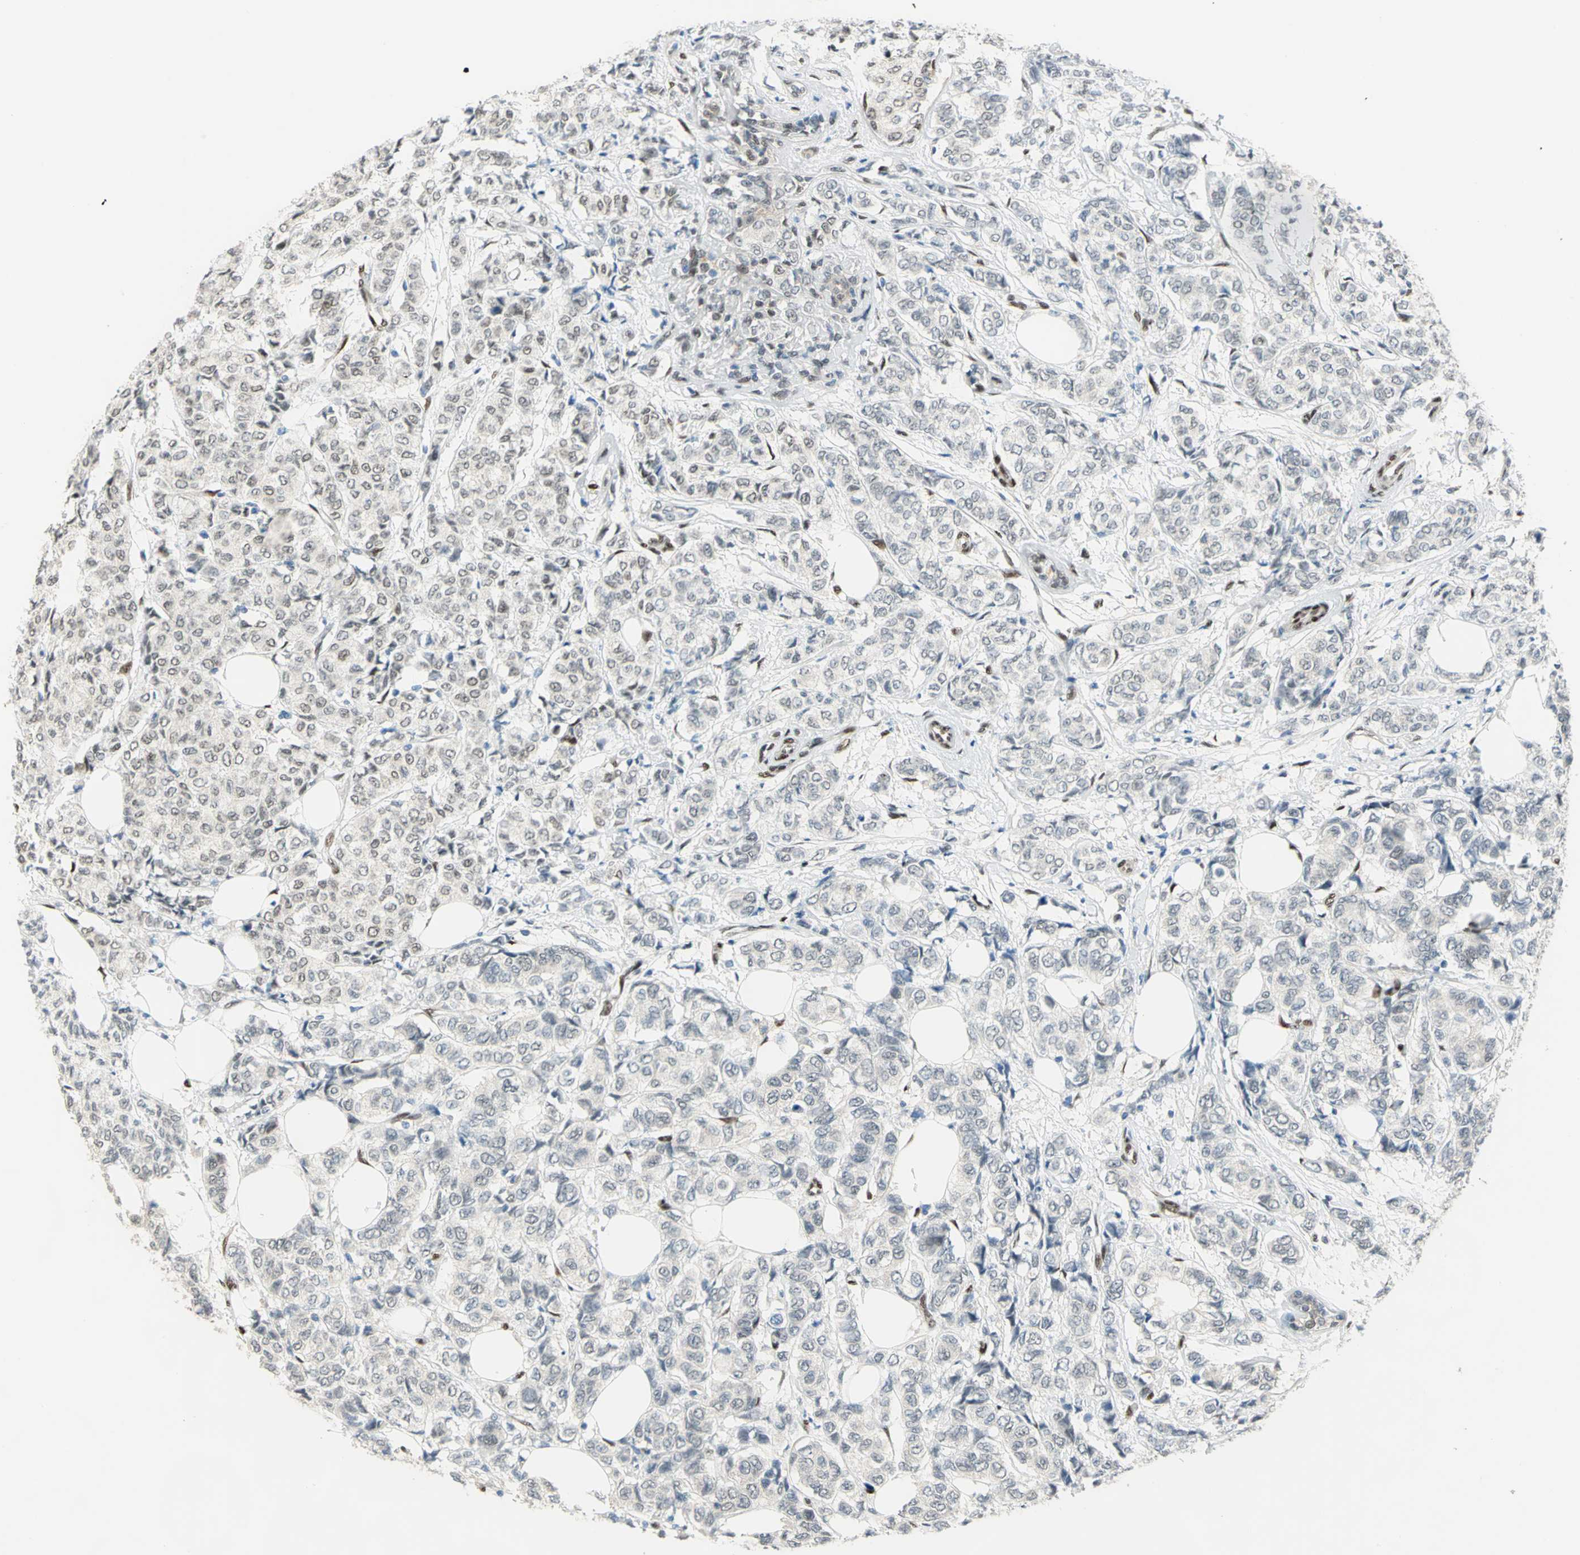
{"staining": {"intensity": "negative", "quantity": "none", "location": "none"}, "tissue": "breast cancer", "cell_type": "Tumor cells", "image_type": "cancer", "snomed": [{"axis": "morphology", "description": "Lobular carcinoma"}, {"axis": "topography", "description": "Breast"}], "caption": "Human breast lobular carcinoma stained for a protein using immunohistochemistry reveals no positivity in tumor cells.", "gene": "RBFOX2", "patient": {"sex": "female", "age": 60}}